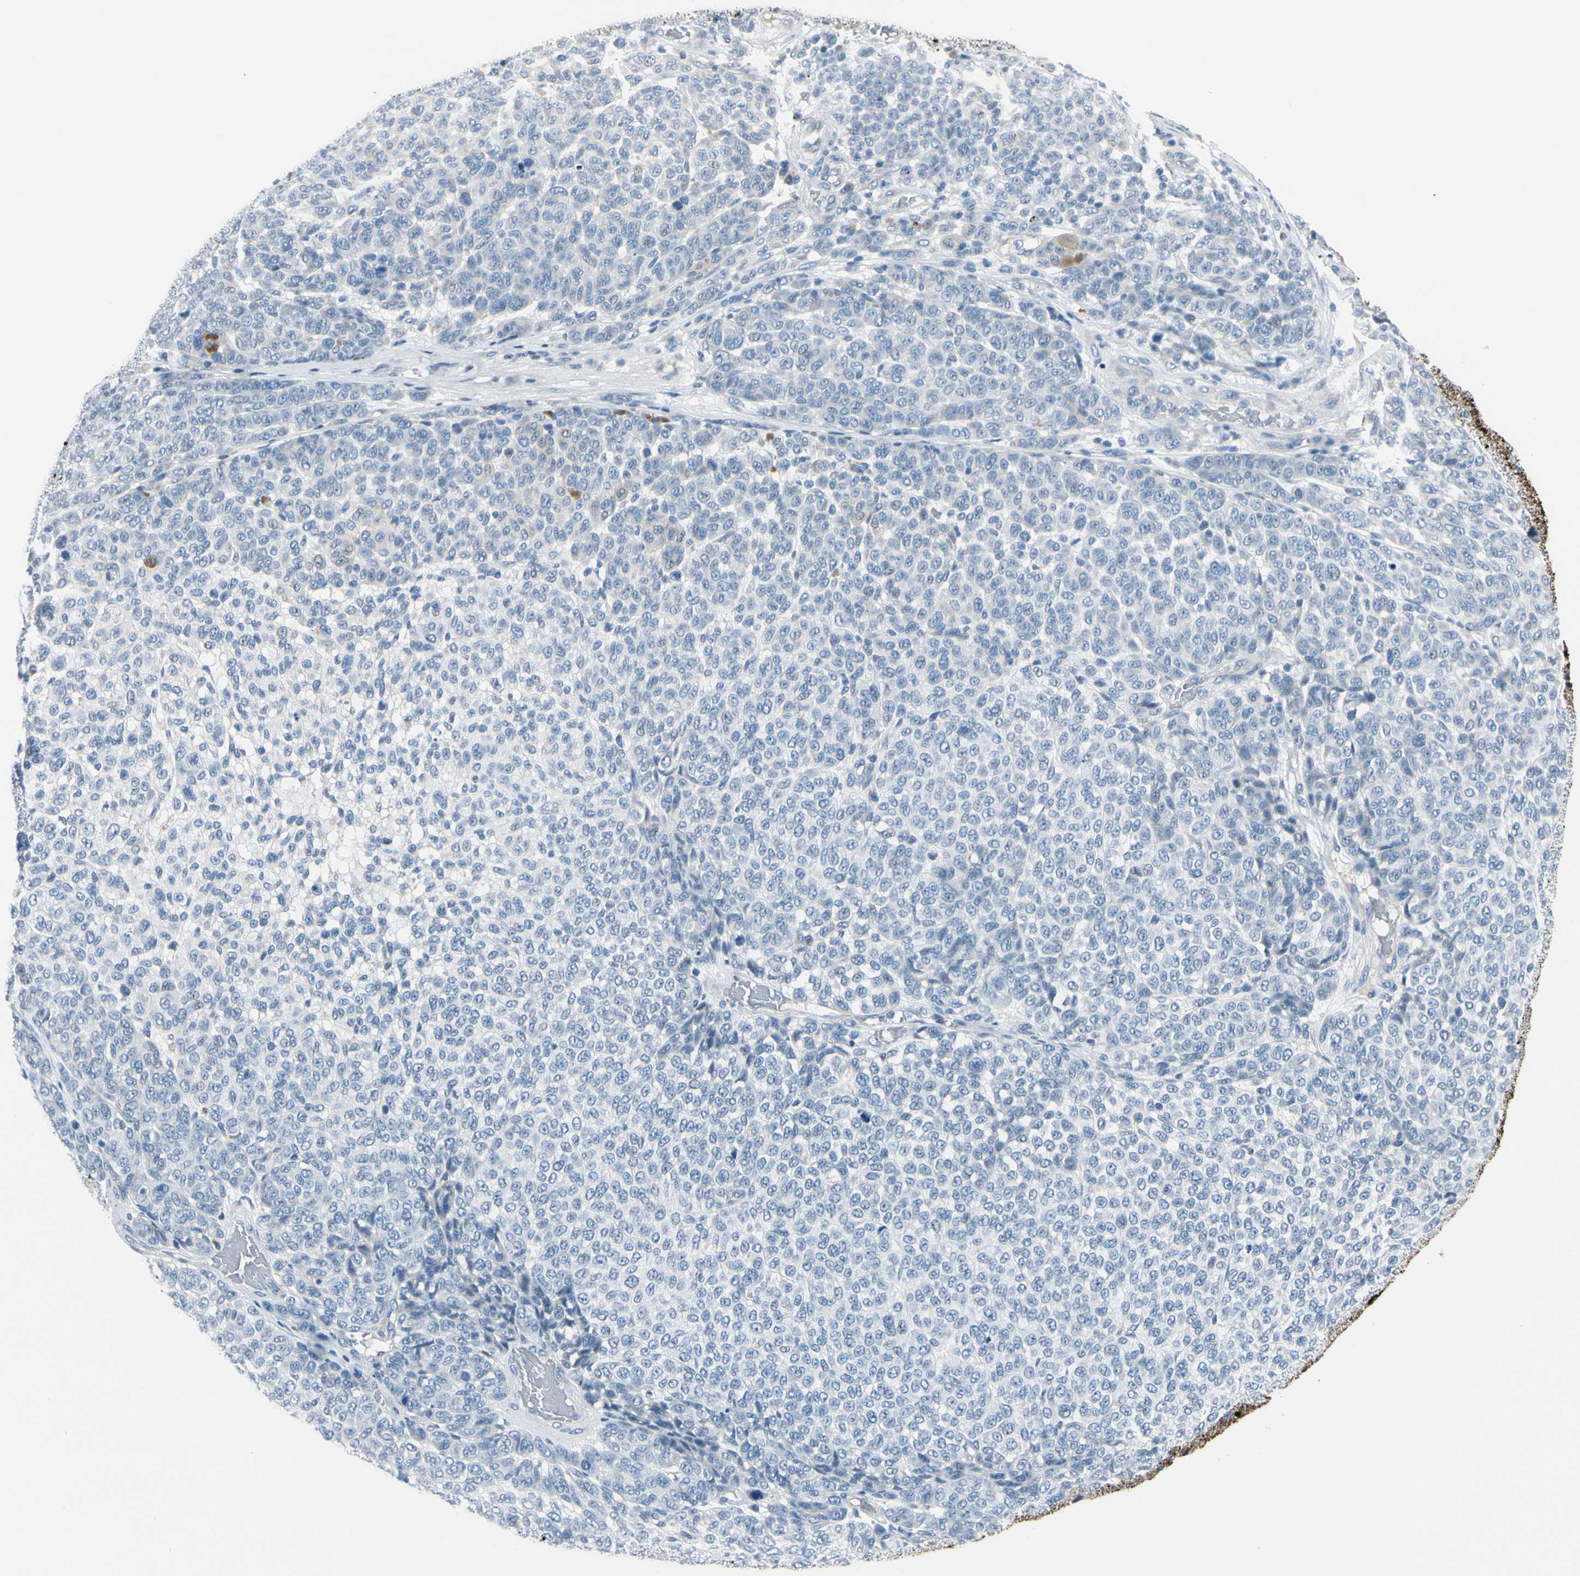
{"staining": {"intensity": "negative", "quantity": "none", "location": "none"}, "tissue": "melanoma", "cell_type": "Tumor cells", "image_type": "cancer", "snomed": [{"axis": "morphology", "description": "Malignant melanoma, NOS"}, {"axis": "topography", "description": "Skin"}], "caption": "High power microscopy image of an immunohistochemistry (IHC) photomicrograph of malignant melanoma, revealing no significant expression in tumor cells.", "gene": "MUC5B", "patient": {"sex": "male", "age": 59}}